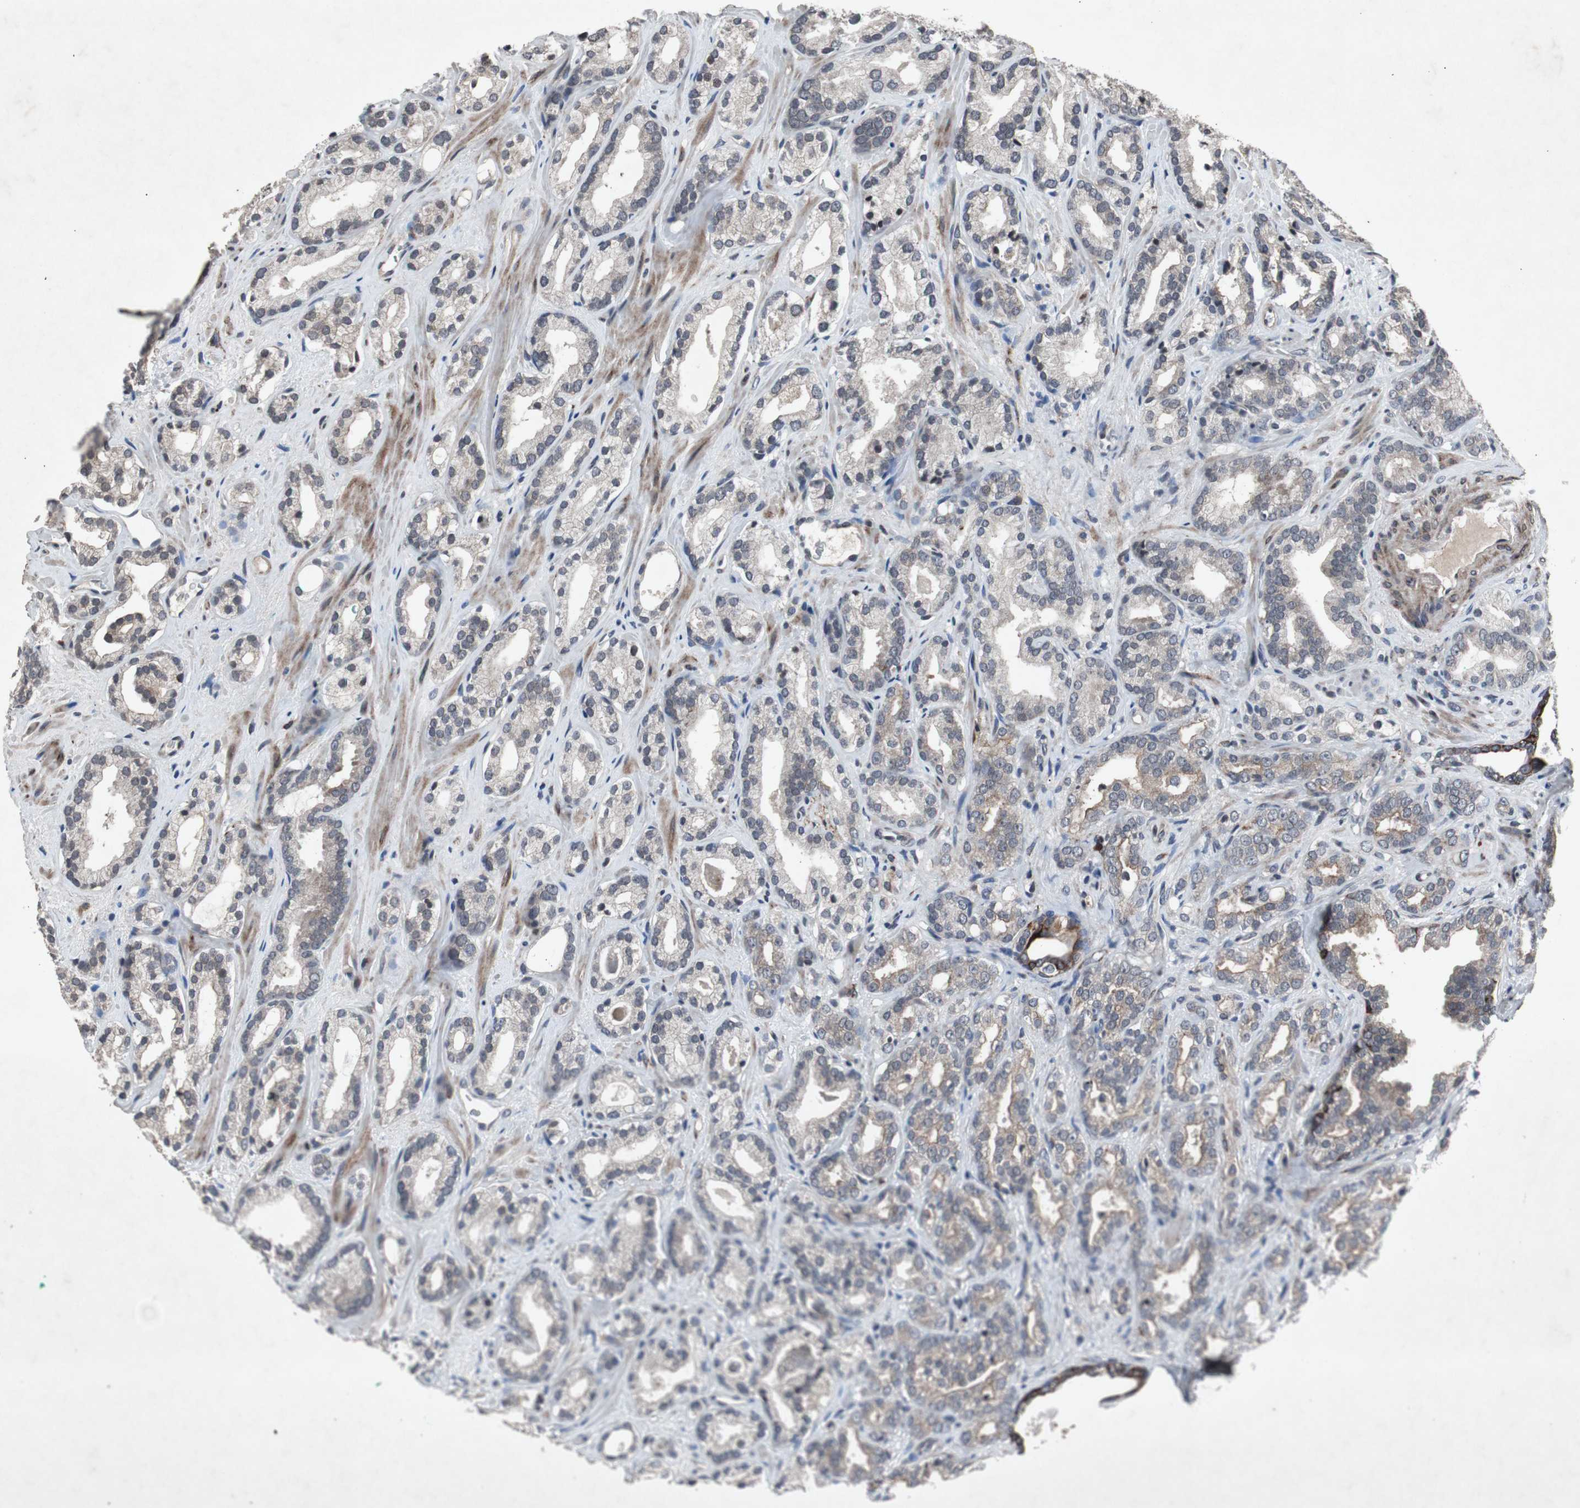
{"staining": {"intensity": "weak", "quantity": "25%-75%", "location": "cytoplasmic/membranous"}, "tissue": "prostate cancer", "cell_type": "Tumor cells", "image_type": "cancer", "snomed": [{"axis": "morphology", "description": "Adenocarcinoma, Low grade"}, {"axis": "topography", "description": "Prostate"}], "caption": "The image reveals immunohistochemical staining of prostate low-grade adenocarcinoma. There is weak cytoplasmic/membranous staining is identified in about 25%-75% of tumor cells. The staining was performed using DAB to visualize the protein expression in brown, while the nuclei were stained in blue with hematoxylin (Magnification: 20x).", "gene": "CRADD", "patient": {"sex": "male", "age": 63}}